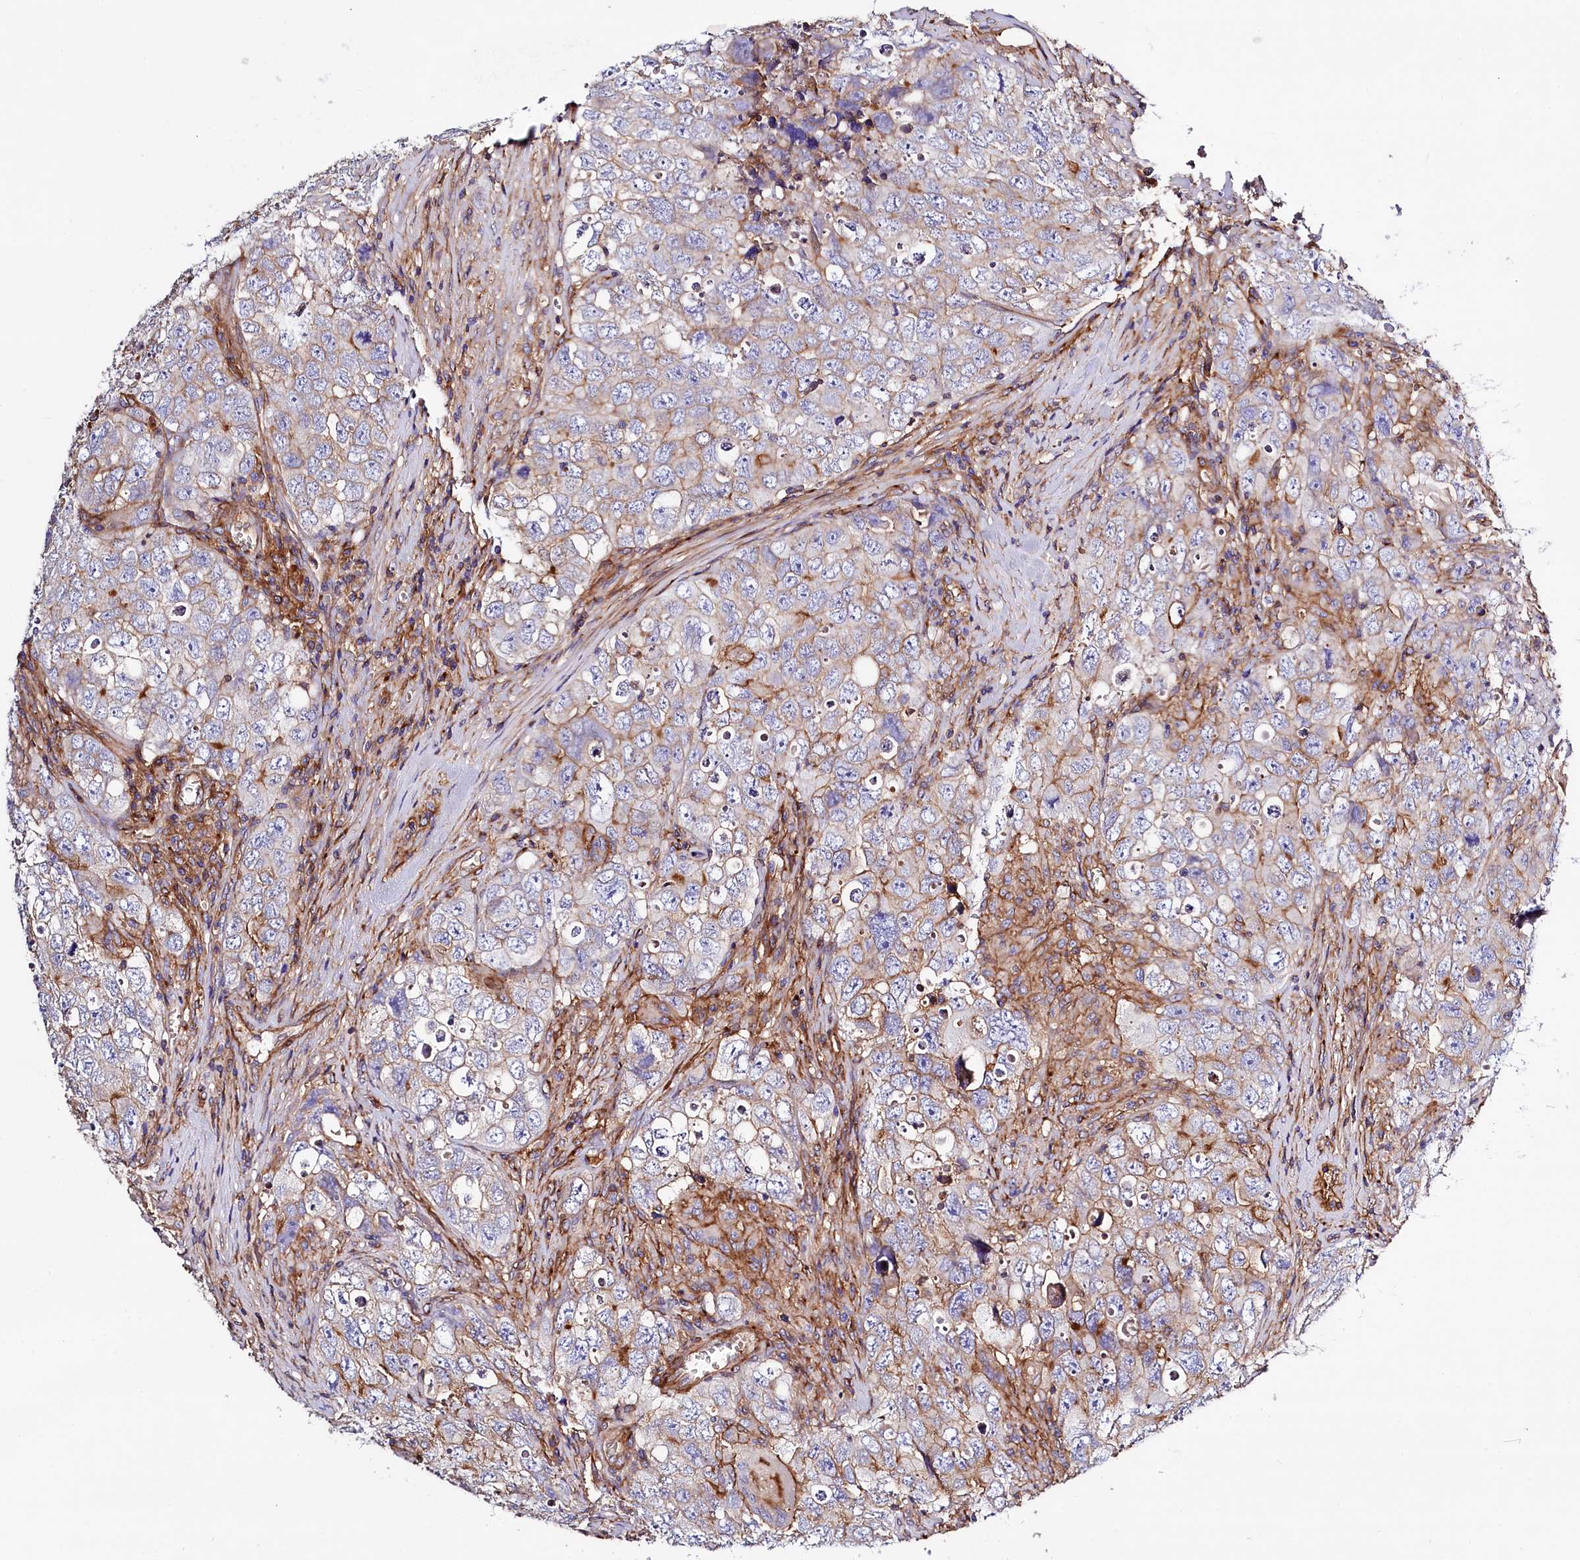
{"staining": {"intensity": "weak", "quantity": "25%-75%", "location": "cytoplasmic/membranous"}, "tissue": "testis cancer", "cell_type": "Tumor cells", "image_type": "cancer", "snomed": [{"axis": "morphology", "description": "Seminoma, NOS"}, {"axis": "morphology", "description": "Carcinoma, Embryonal, NOS"}, {"axis": "topography", "description": "Testis"}], "caption": "Tumor cells show low levels of weak cytoplasmic/membranous positivity in approximately 25%-75% of cells in human seminoma (testis).", "gene": "ANO6", "patient": {"sex": "male", "age": 43}}